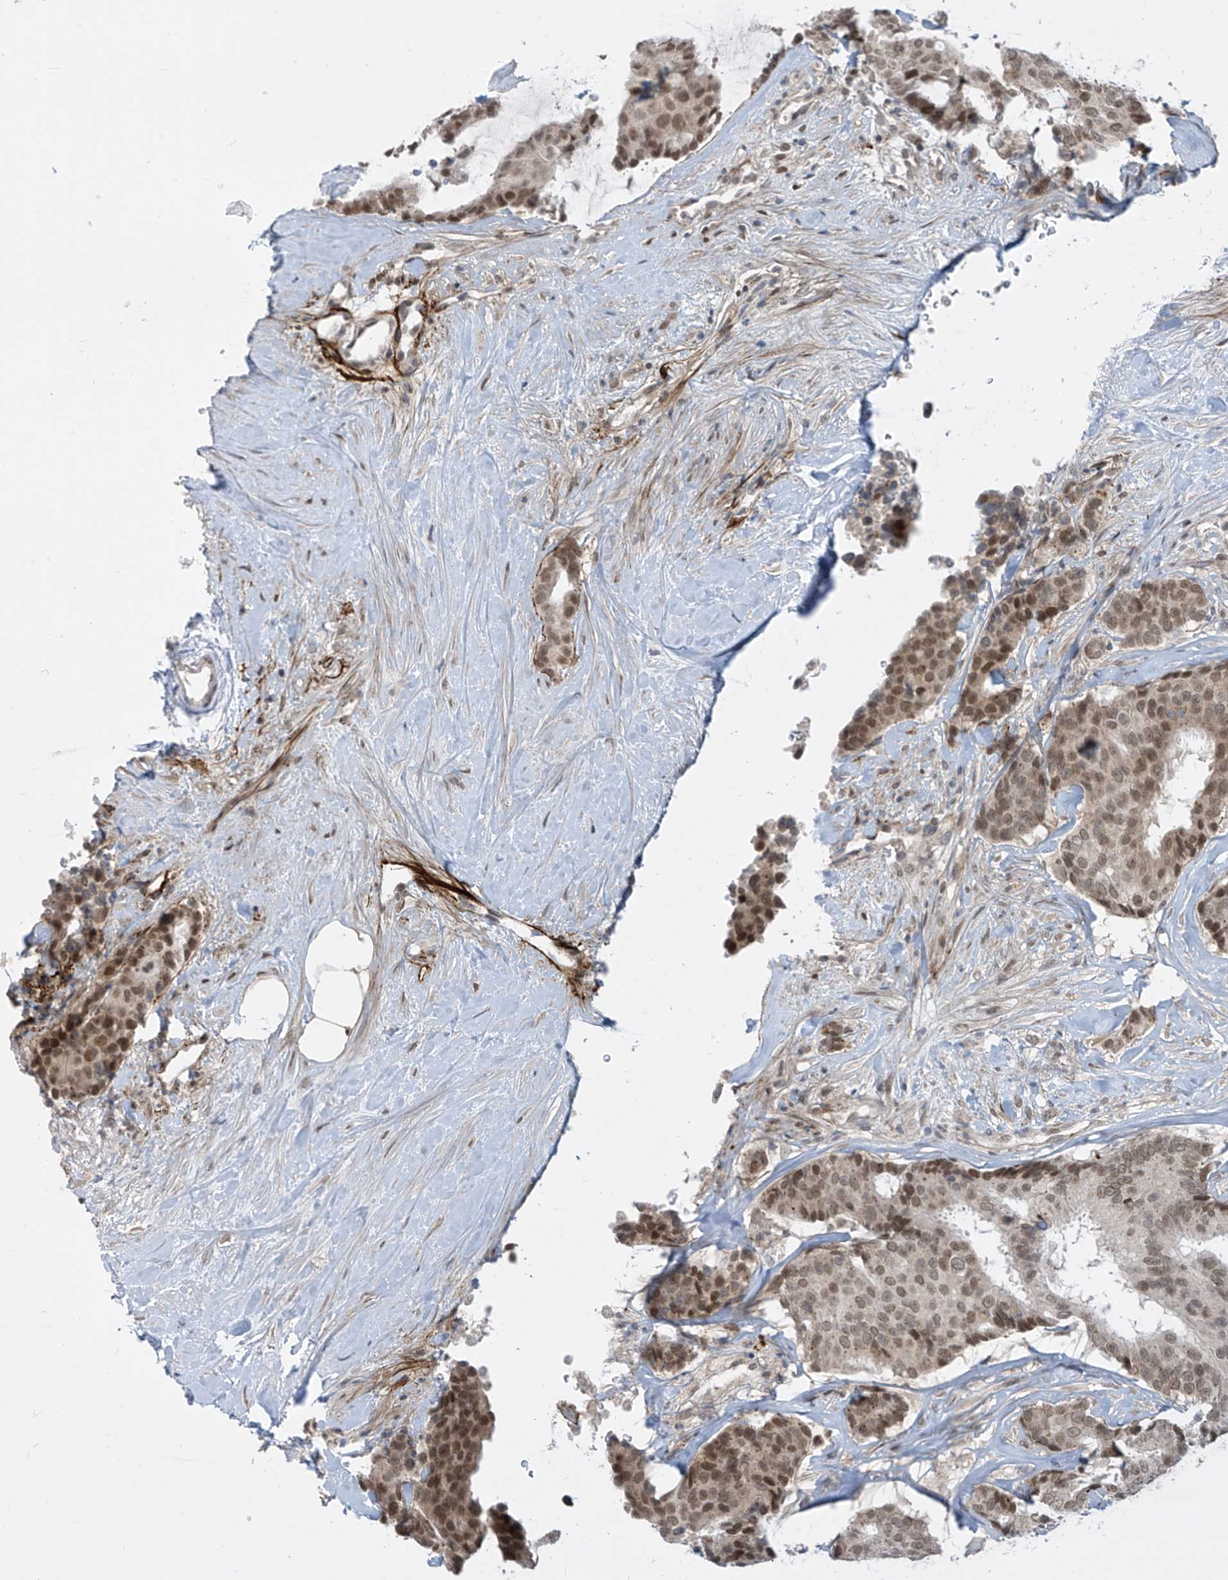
{"staining": {"intensity": "moderate", "quantity": ">75%", "location": "nuclear"}, "tissue": "breast cancer", "cell_type": "Tumor cells", "image_type": "cancer", "snomed": [{"axis": "morphology", "description": "Duct carcinoma"}, {"axis": "topography", "description": "Breast"}], "caption": "Breast intraductal carcinoma stained for a protein displays moderate nuclear positivity in tumor cells.", "gene": "LAGE3", "patient": {"sex": "female", "age": 75}}